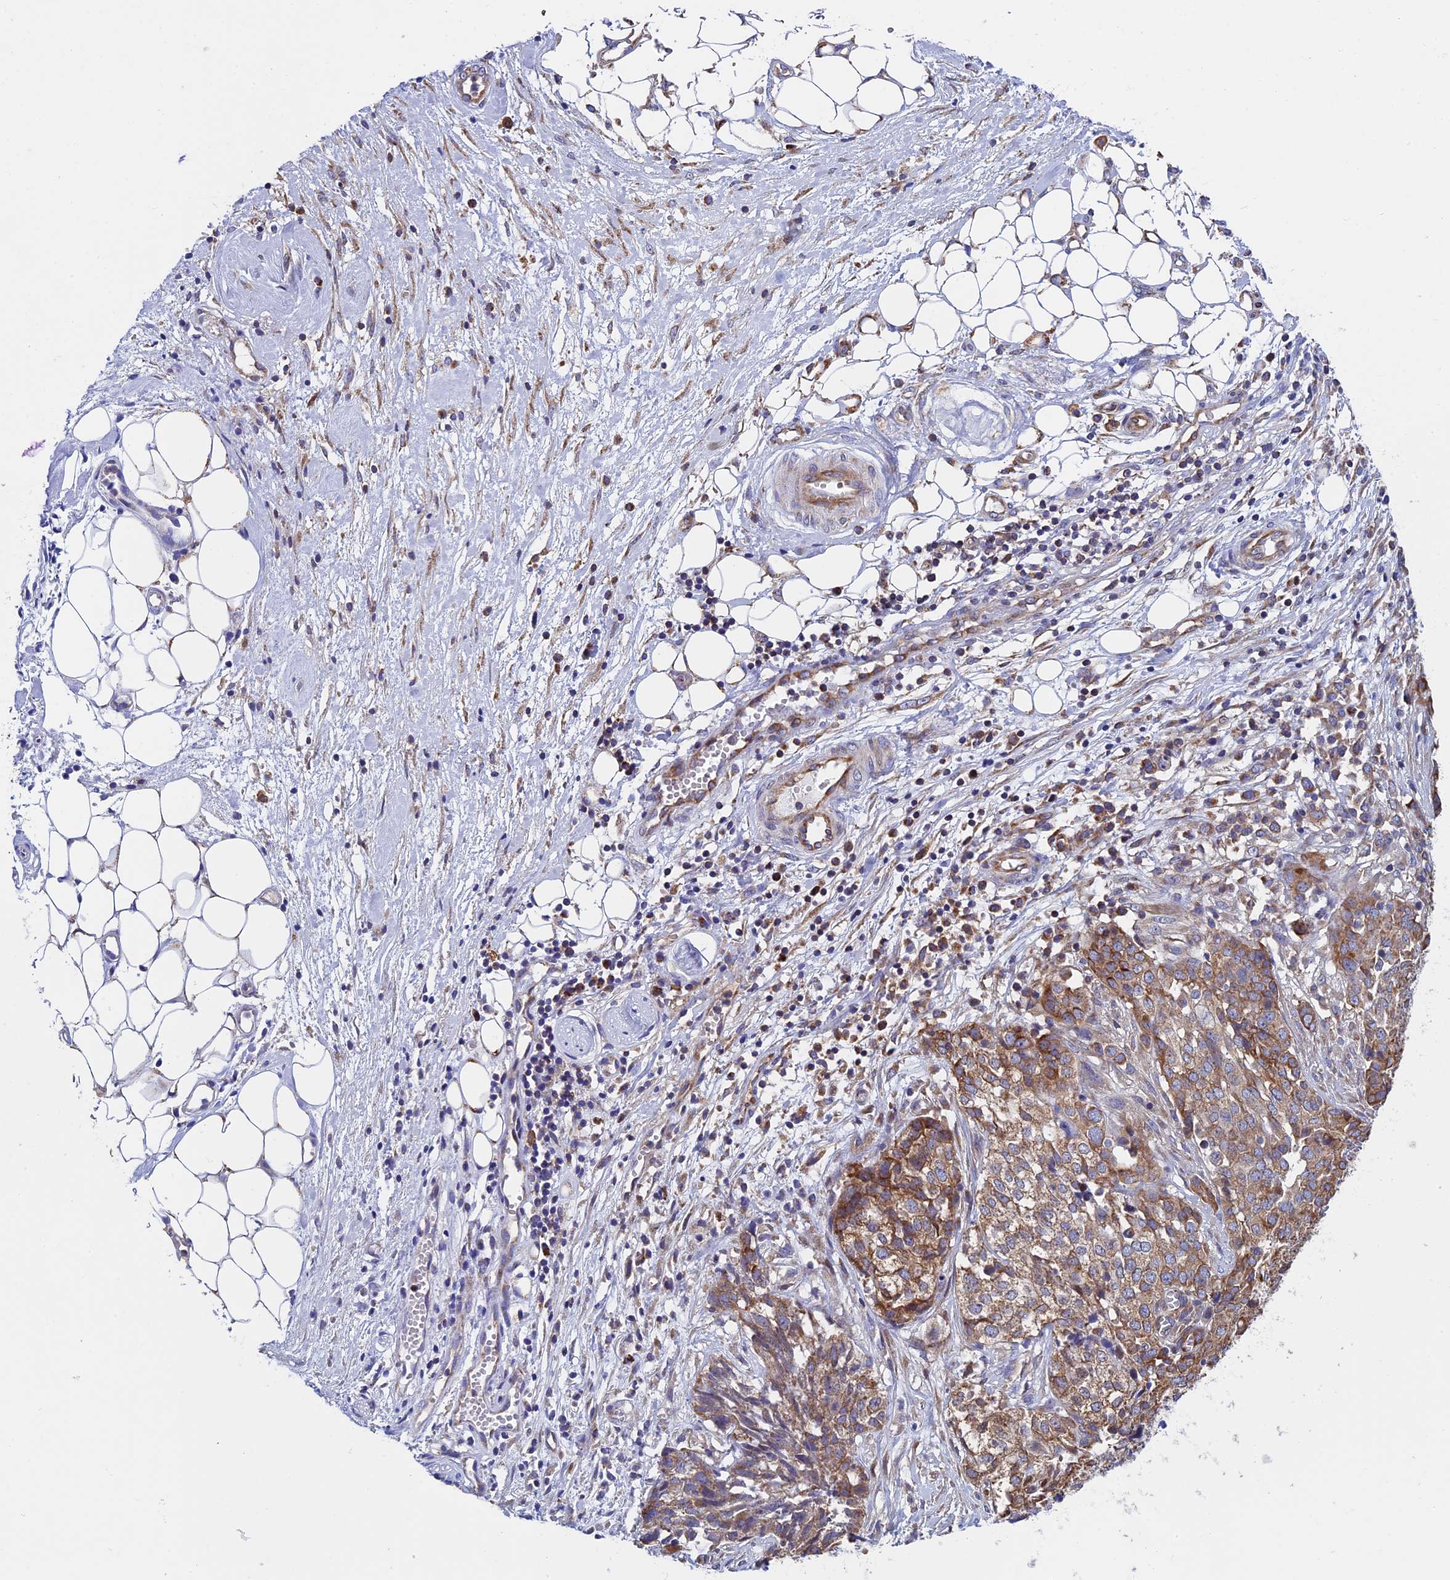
{"staining": {"intensity": "moderate", "quantity": ">75%", "location": "cytoplasmic/membranous"}, "tissue": "ovarian cancer", "cell_type": "Tumor cells", "image_type": "cancer", "snomed": [{"axis": "morphology", "description": "Cystadenocarcinoma, serous, NOS"}, {"axis": "topography", "description": "Soft tissue"}, {"axis": "topography", "description": "Ovary"}], "caption": "Ovarian serous cystadenocarcinoma tissue demonstrates moderate cytoplasmic/membranous positivity in approximately >75% of tumor cells, visualized by immunohistochemistry.", "gene": "SLC9A5", "patient": {"sex": "female", "age": 57}}